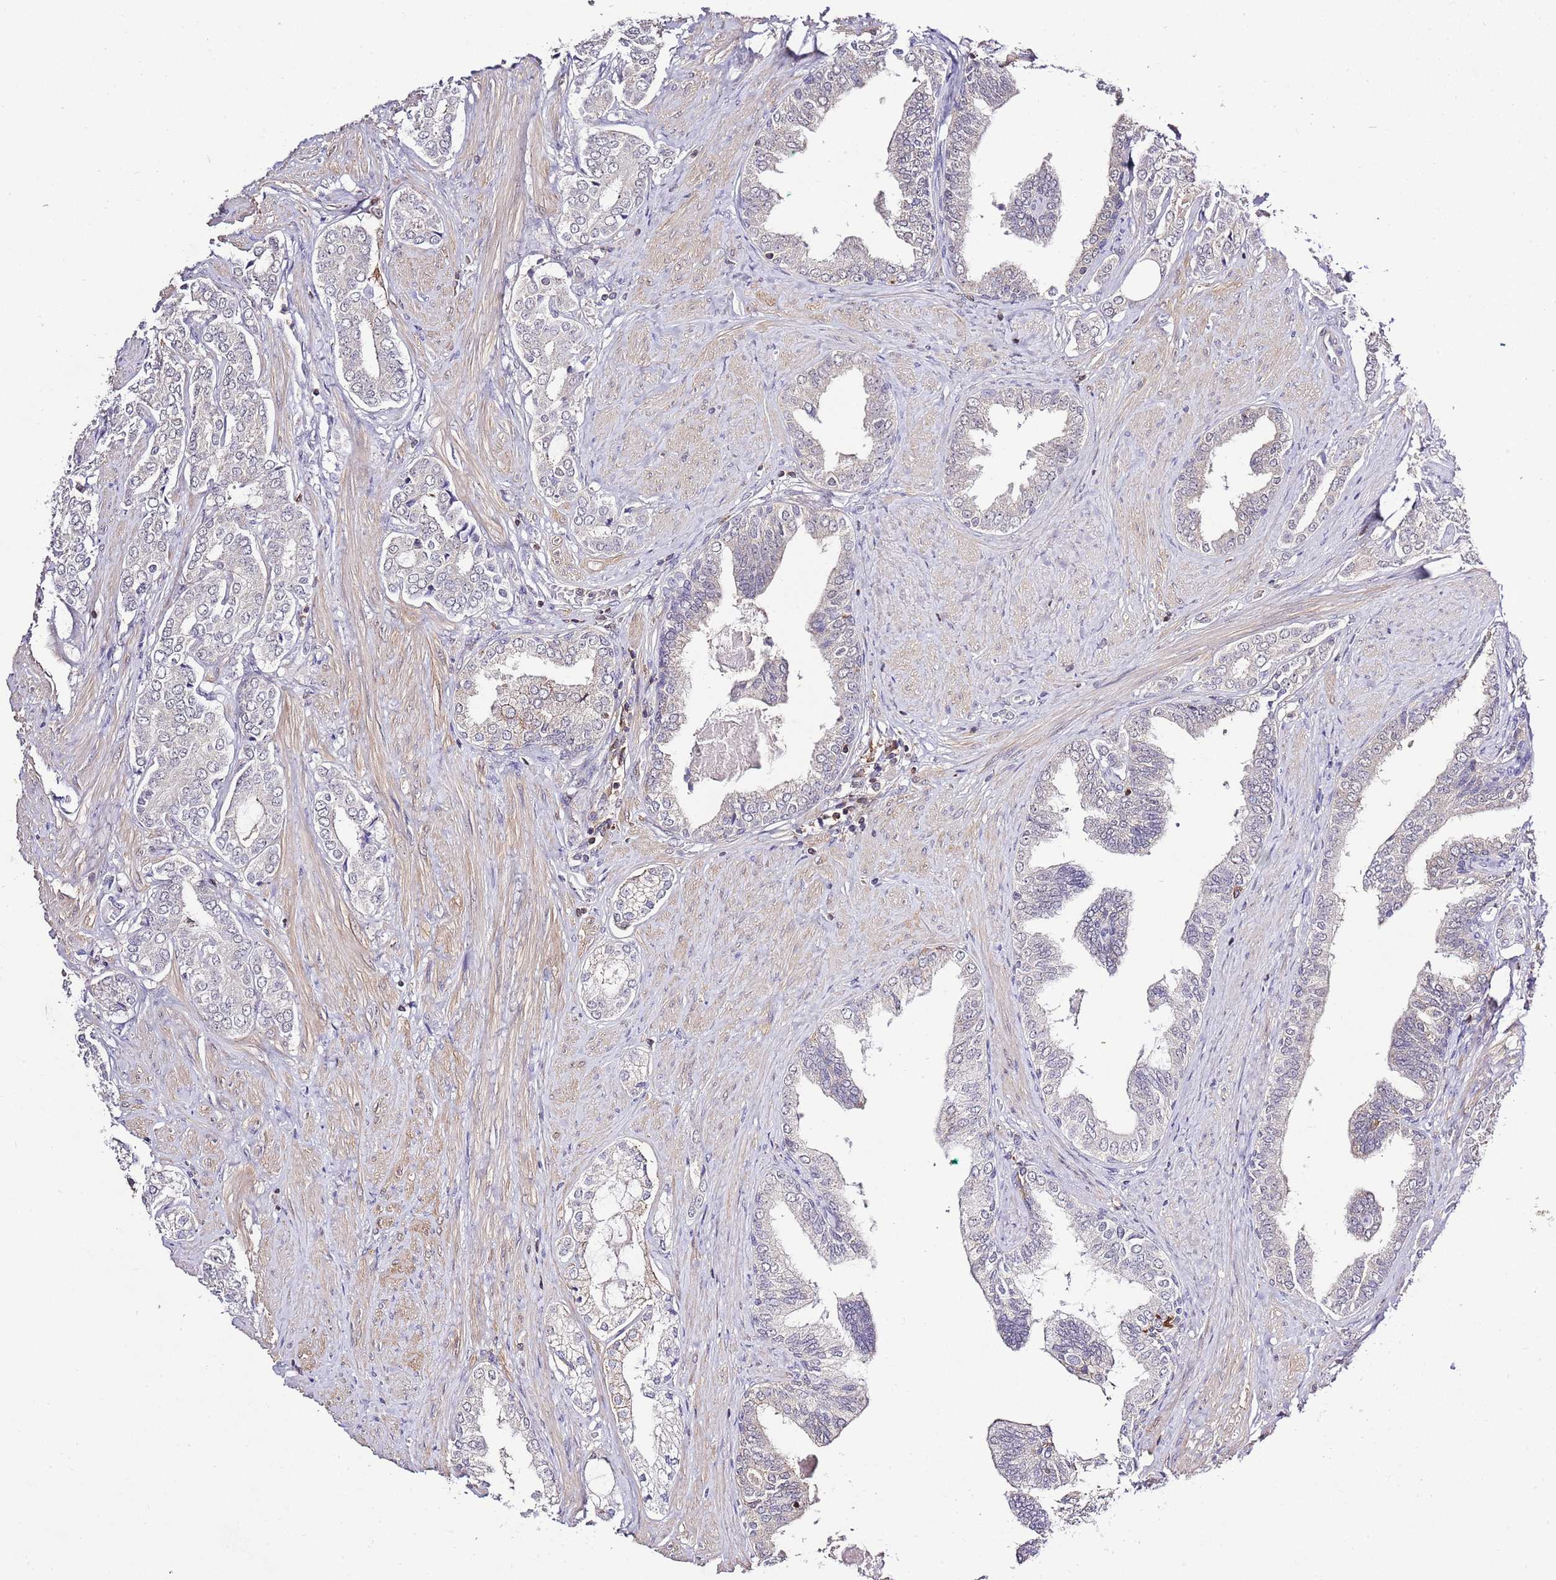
{"staining": {"intensity": "negative", "quantity": "none", "location": "none"}, "tissue": "prostate cancer", "cell_type": "Tumor cells", "image_type": "cancer", "snomed": [{"axis": "morphology", "description": "Adenocarcinoma, High grade"}, {"axis": "topography", "description": "Prostate"}], "caption": "Human prostate adenocarcinoma (high-grade) stained for a protein using immunohistochemistry (IHC) reveals no positivity in tumor cells.", "gene": "EFHD1", "patient": {"sex": "male", "age": 71}}